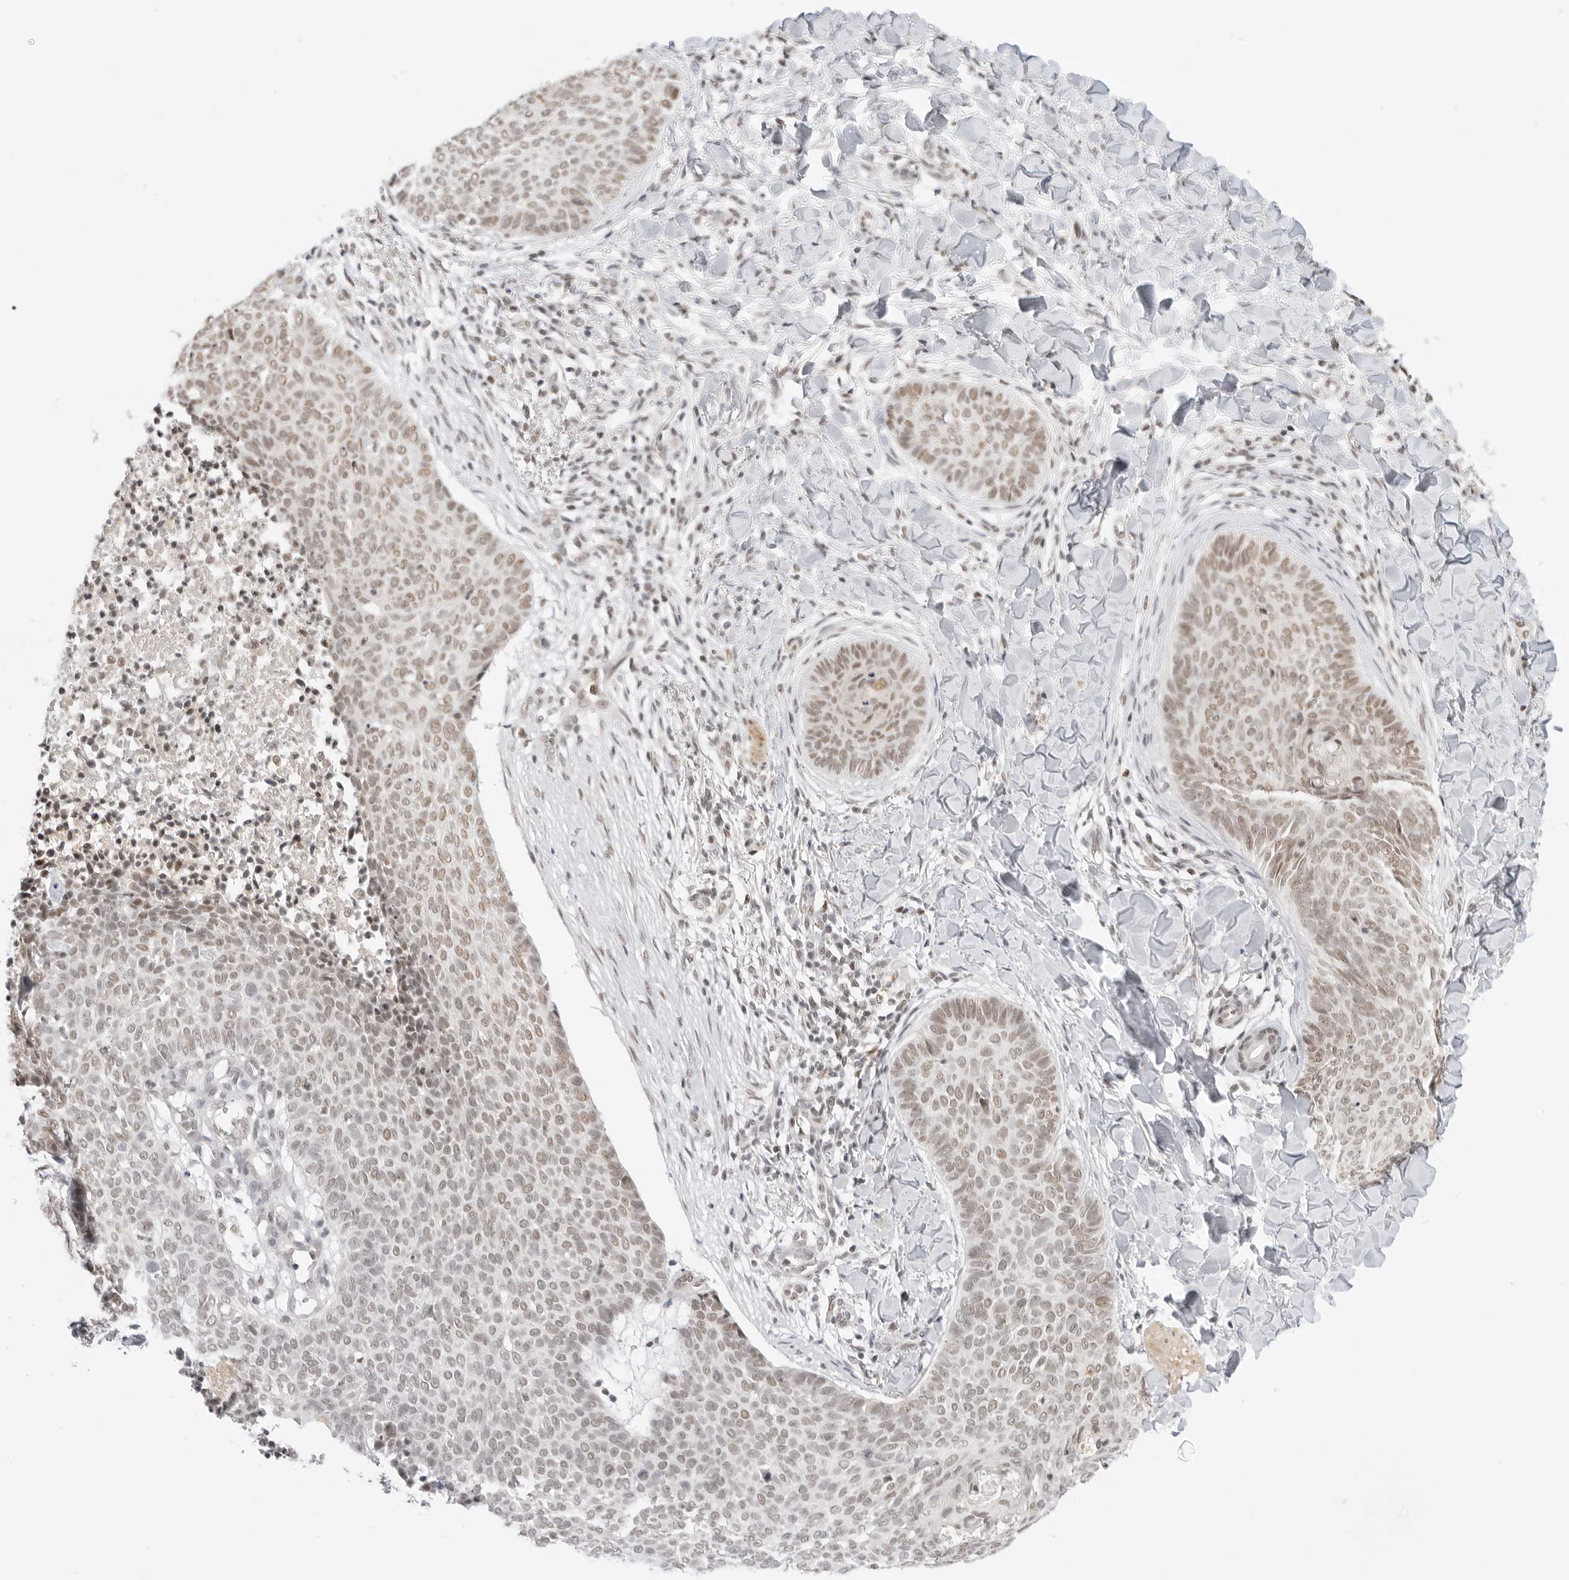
{"staining": {"intensity": "weak", "quantity": "25%-75%", "location": "nuclear"}, "tissue": "skin cancer", "cell_type": "Tumor cells", "image_type": "cancer", "snomed": [{"axis": "morphology", "description": "Normal tissue, NOS"}, {"axis": "morphology", "description": "Basal cell carcinoma"}, {"axis": "topography", "description": "Skin"}], "caption": "Protein staining by IHC exhibits weak nuclear positivity in about 25%-75% of tumor cells in skin basal cell carcinoma. (DAB (3,3'-diaminobenzidine) IHC with brightfield microscopy, high magnification).", "gene": "TCIM", "patient": {"sex": "male", "age": 50}}